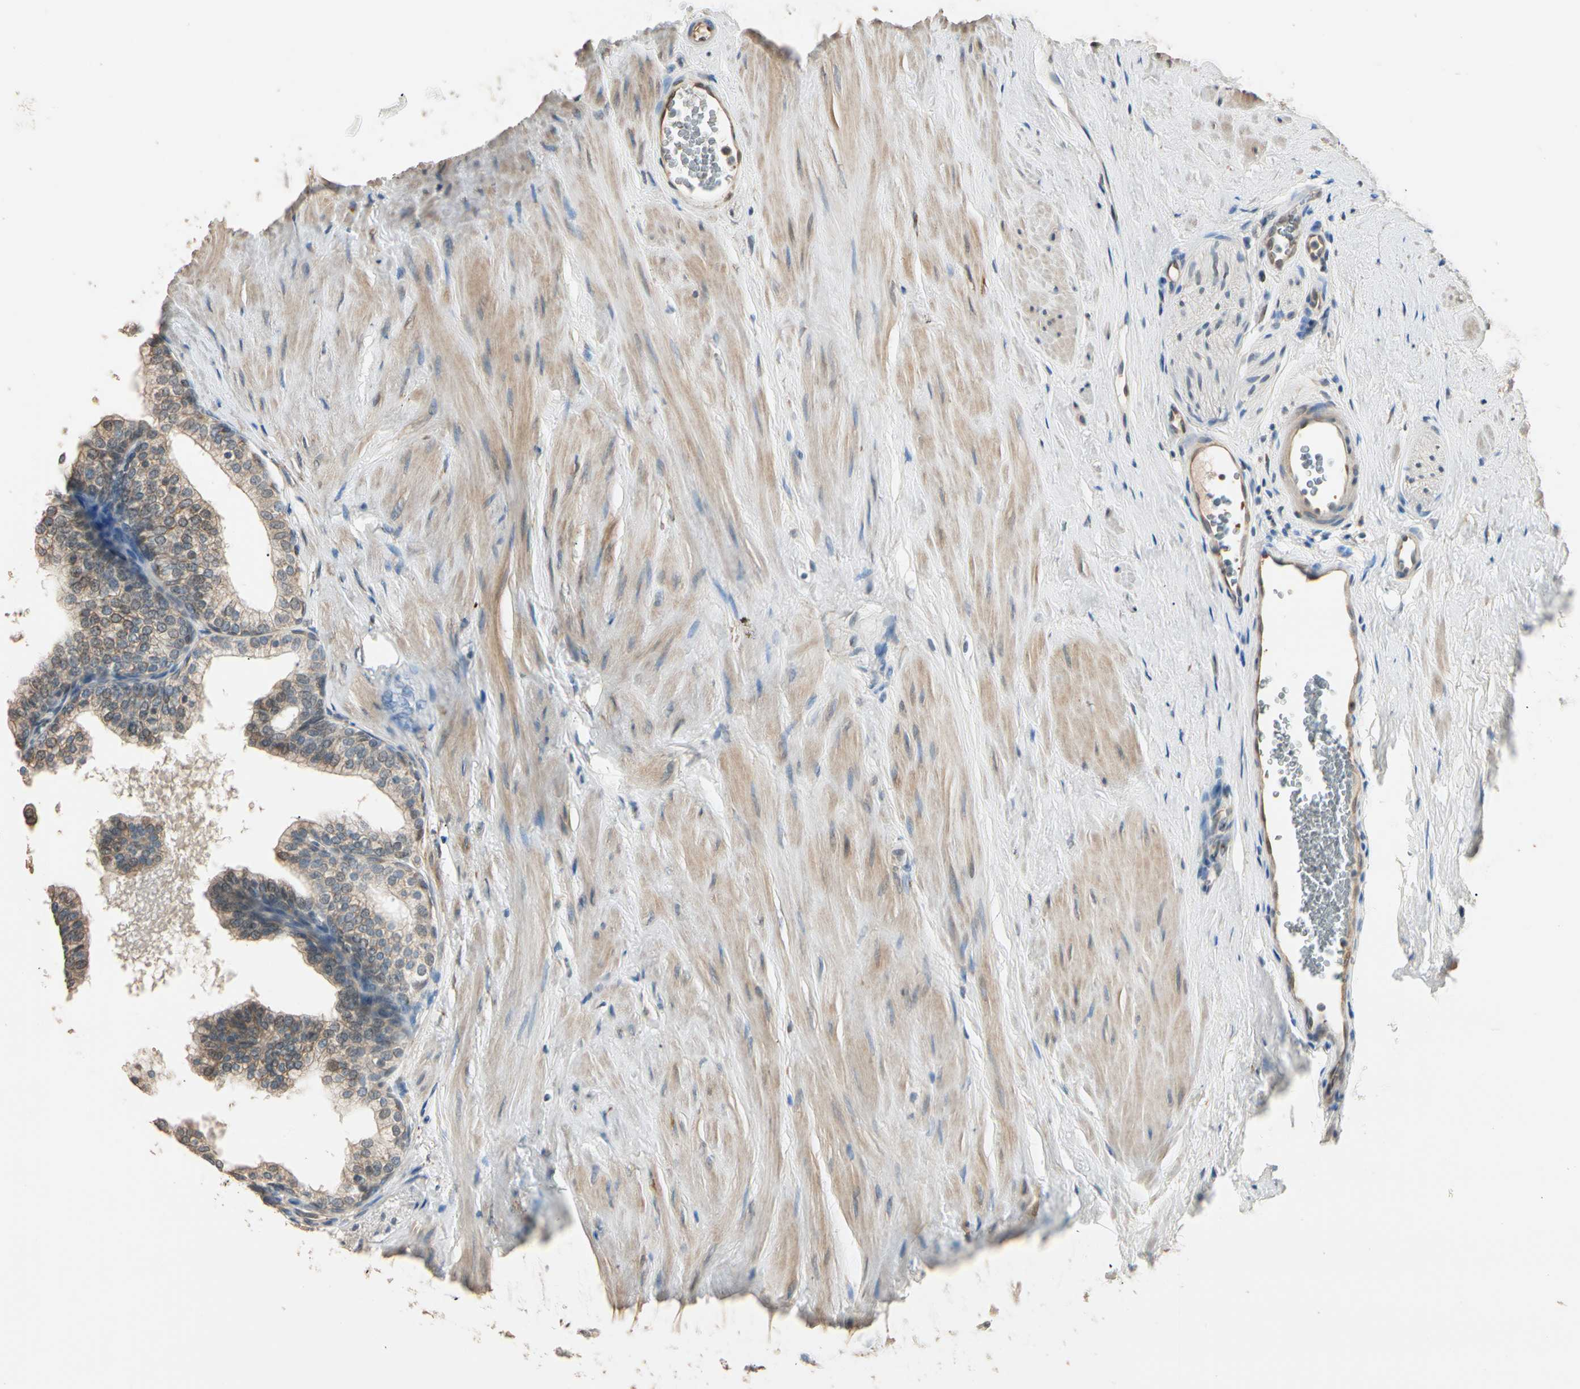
{"staining": {"intensity": "moderate", "quantity": ">75%", "location": "cytoplasmic/membranous"}, "tissue": "prostate", "cell_type": "Glandular cells", "image_type": "normal", "snomed": [{"axis": "morphology", "description": "Normal tissue, NOS"}, {"axis": "topography", "description": "Prostate"}], "caption": "IHC photomicrograph of benign prostate stained for a protein (brown), which demonstrates medium levels of moderate cytoplasmic/membranous expression in approximately >75% of glandular cells.", "gene": "TASOR", "patient": {"sex": "male", "age": 60}}